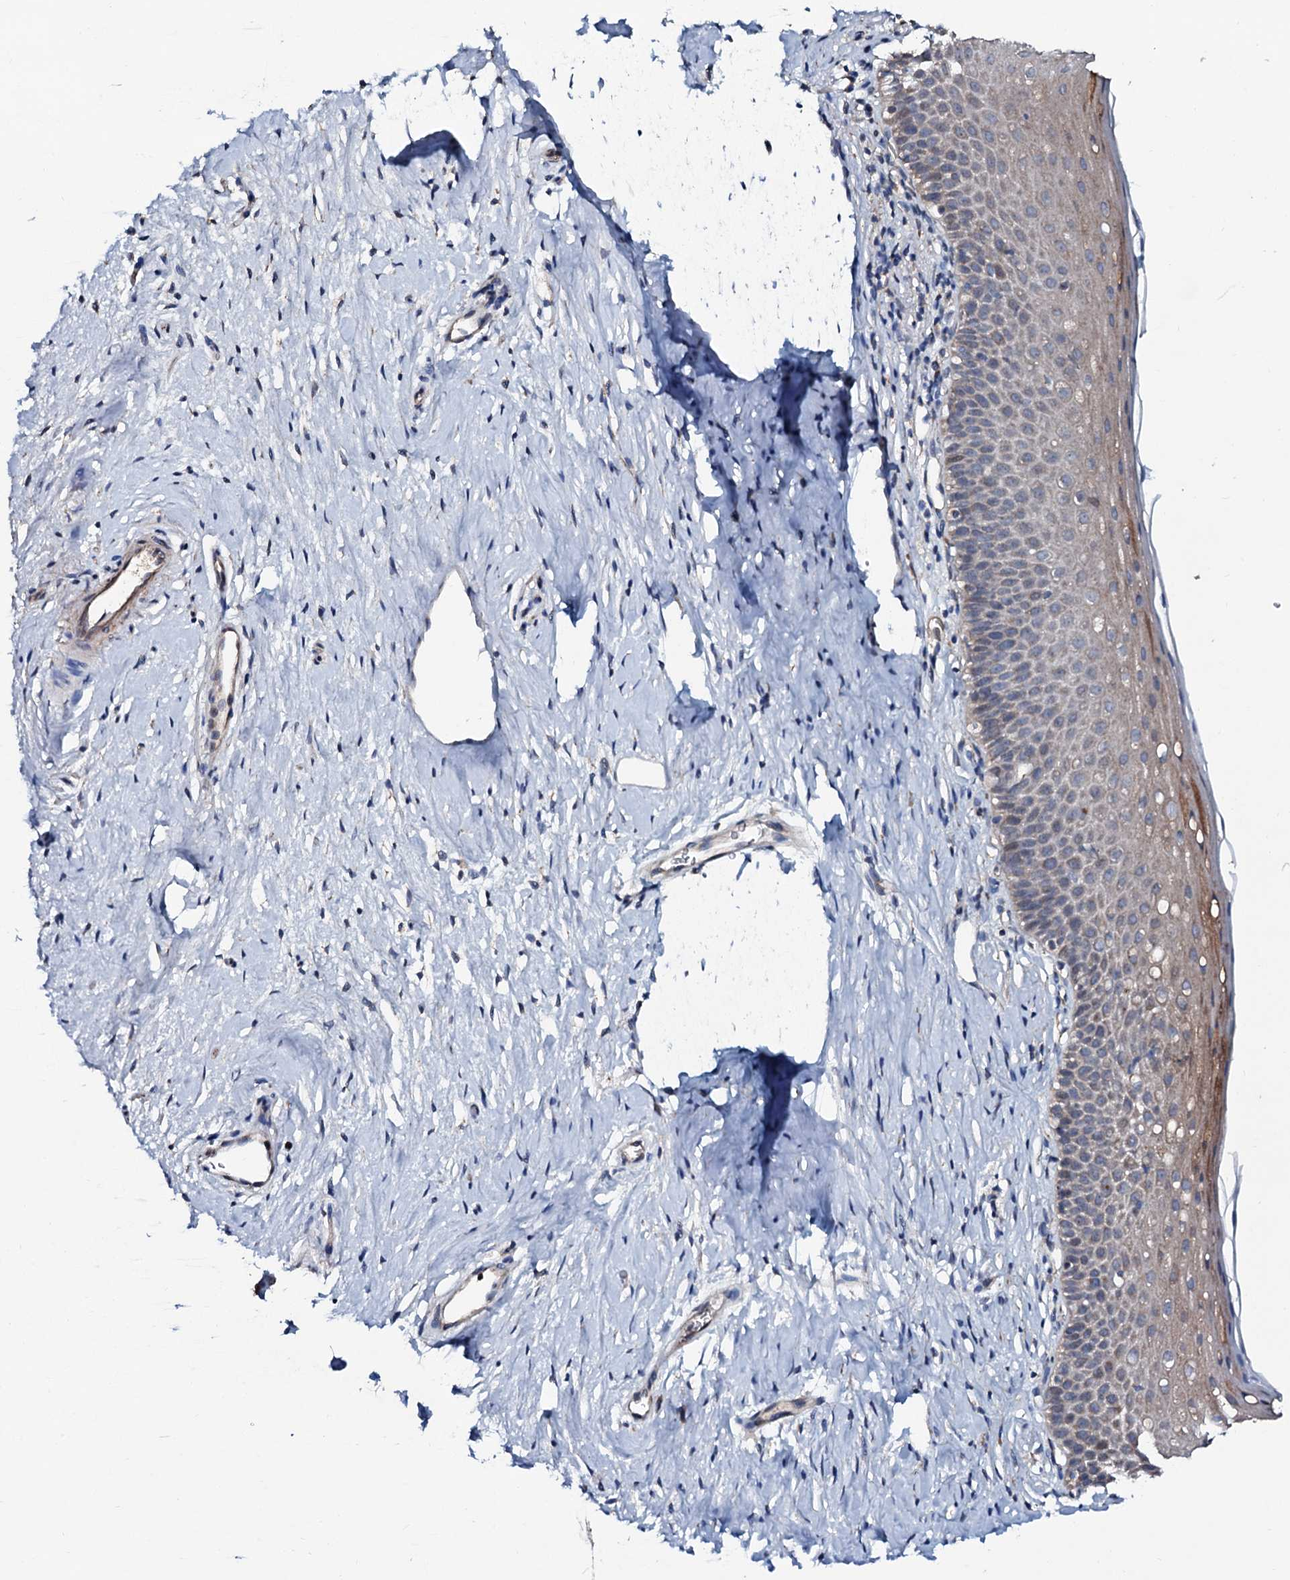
{"staining": {"intensity": "weak", "quantity": "25%-75%", "location": "cytoplasmic/membranous"}, "tissue": "cervix", "cell_type": "Glandular cells", "image_type": "normal", "snomed": [{"axis": "morphology", "description": "Normal tissue, NOS"}, {"axis": "topography", "description": "Cervix"}], "caption": "This is an image of immunohistochemistry staining of benign cervix, which shows weak positivity in the cytoplasmic/membranous of glandular cells.", "gene": "PPP1R3D", "patient": {"sex": "female", "age": 36}}